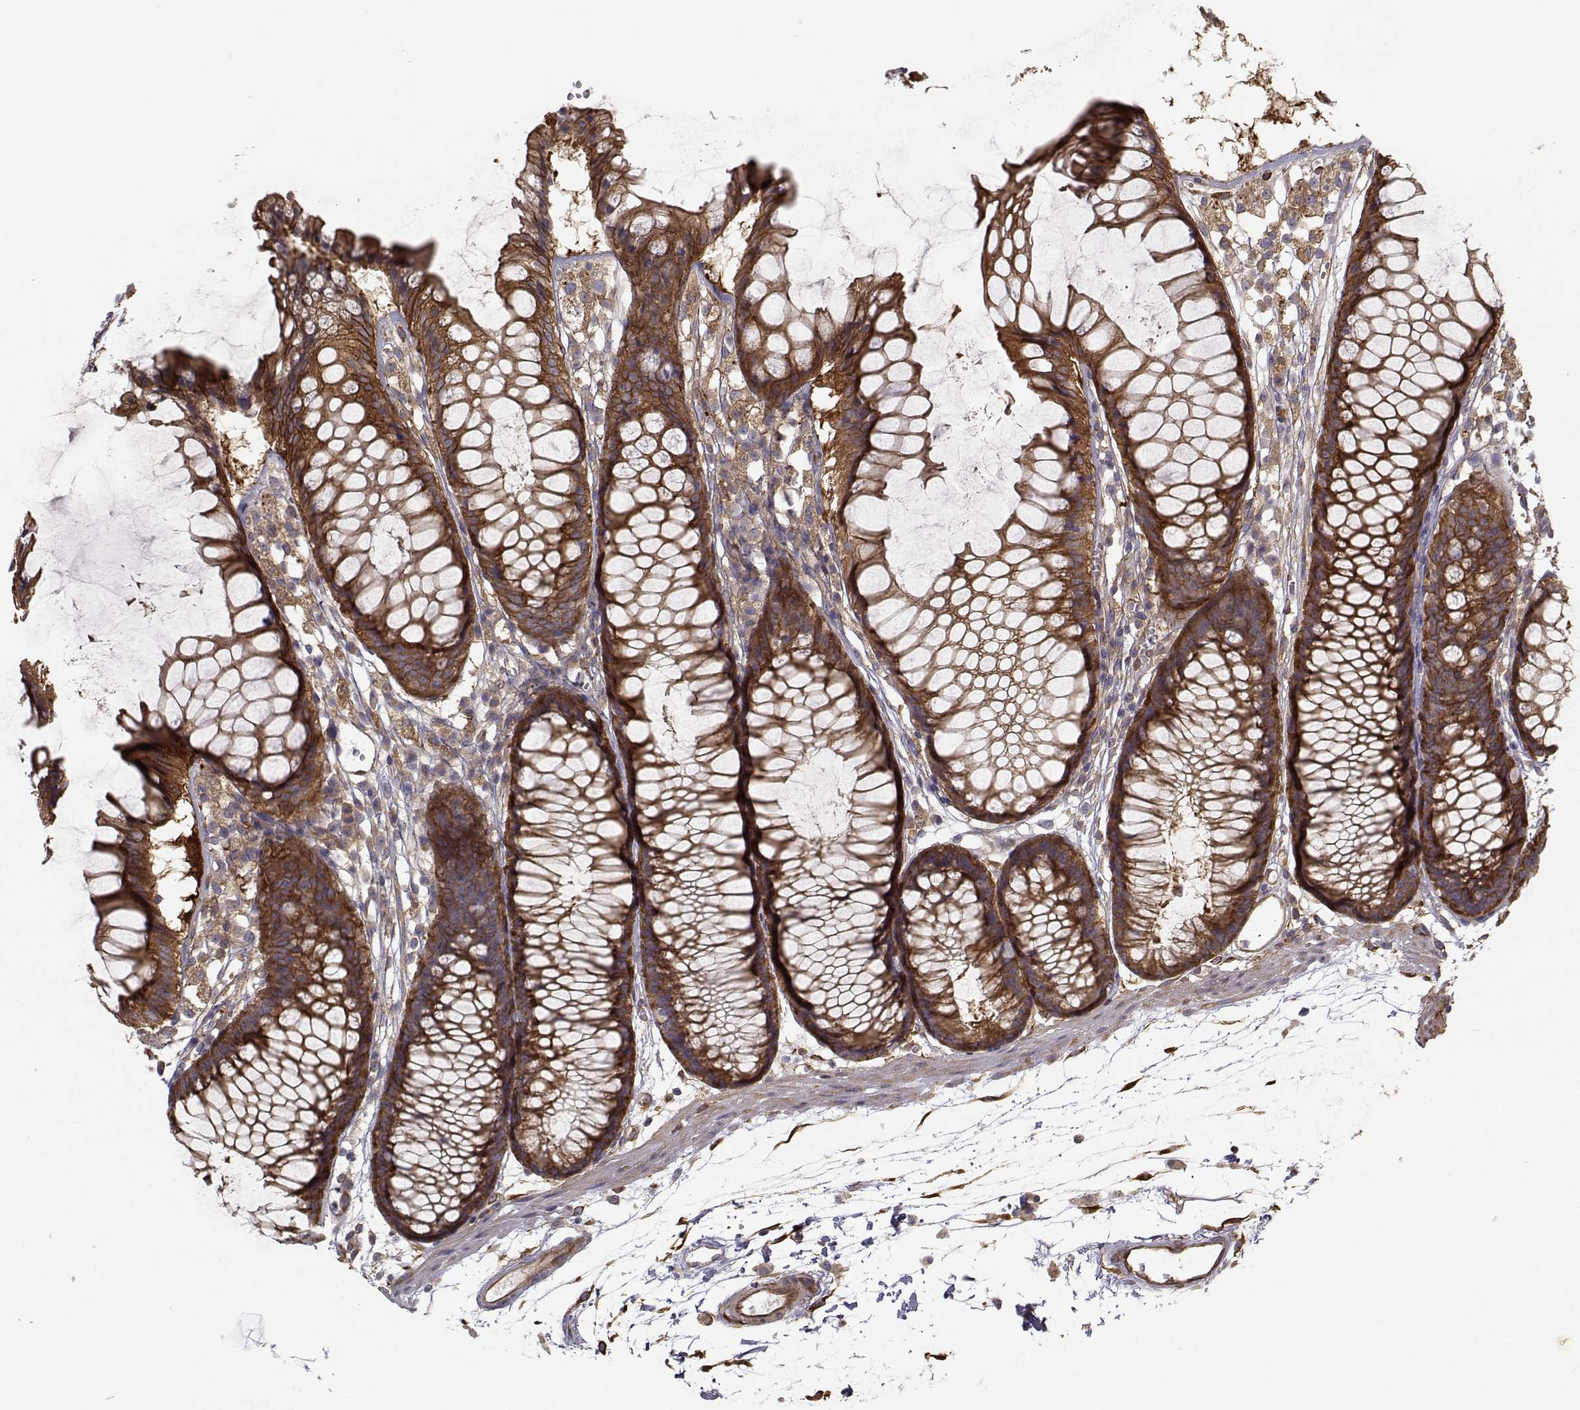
{"staining": {"intensity": "strong", "quantity": ">75%", "location": "cytoplasmic/membranous"}, "tissue": "colon", "cell_type": "Endothelial cells", "image_type": "normal", "snomed": [{"axis": "morphology", "description": "Normal tissue, NOS"}, {"axis": "morphology", "description": "Adenocarcinoma, NOS"}, {"axis": "topography", "description": "Colon"}], "caption": "Endothelial cells display high levels of strong cytoplasmic/membranous positivity in about >75% of cells in benign human colon. (Brightfield microscopy of DAB IHC at high magnification).", "gene": "TRIP10", "patient": {"sex": "male", "age": 65}}